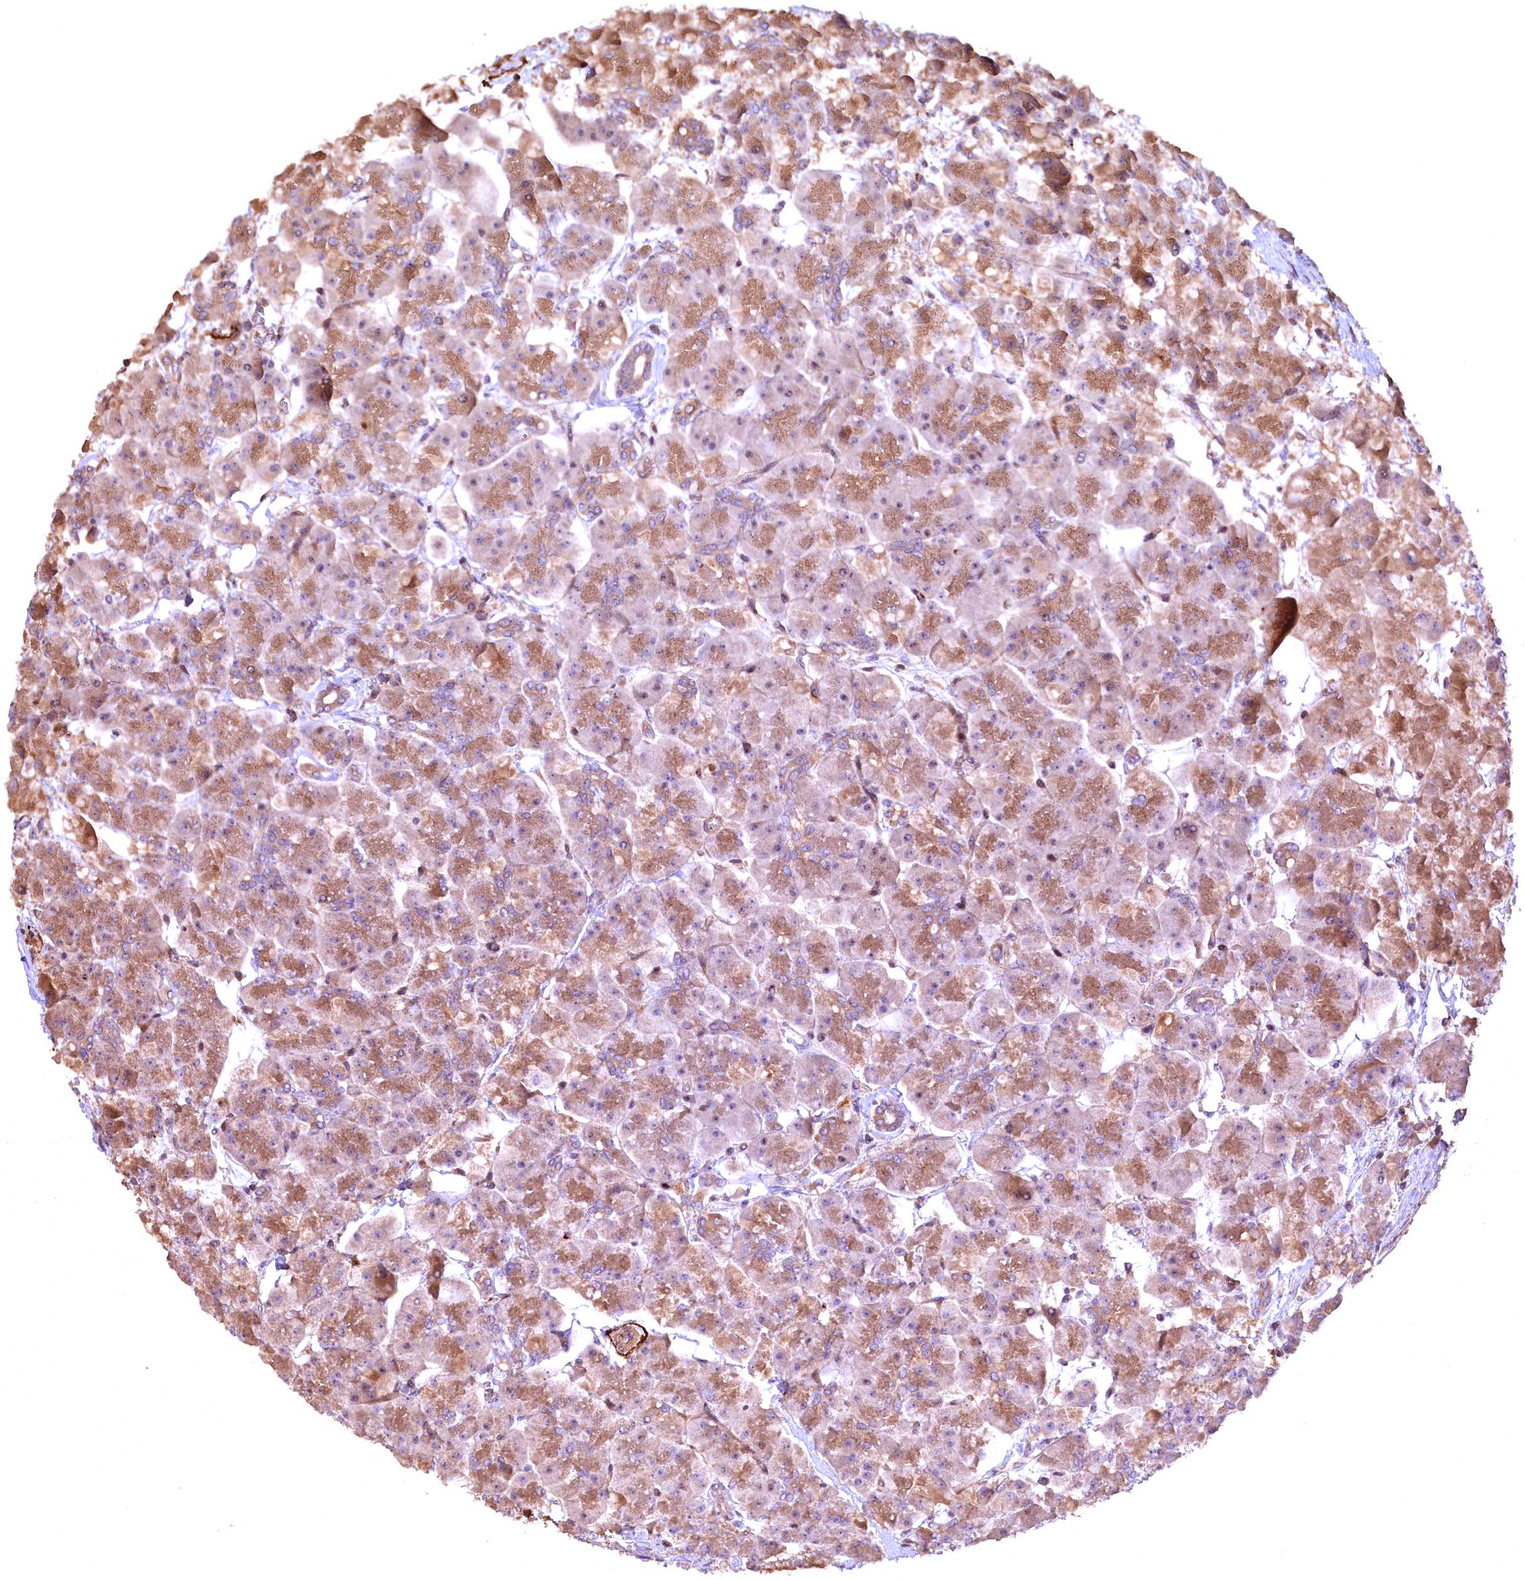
{"staining": {"intensity": "moderate", "quantity": ">75%", "location": "cytoplasmic/membranous,nuclear"}, "tissue": "pancreas", "cell_type": "Exocrine glandular cells", "image_type": "normal", "snomed": [{"axis": "morphology", "description": "Normal tissue, NOS"}, {"axis": "topography", "description": "Pancreas"}], "caption": "Immunohistochemistry of unremarkable human pancreas shows medium levels of moderate cytoplasmic/membranous,nuclear positivity in about >75% of exocrine glandular cells.", "gene": "FUZ", "patient": {"sex": "male", "age": 66}}